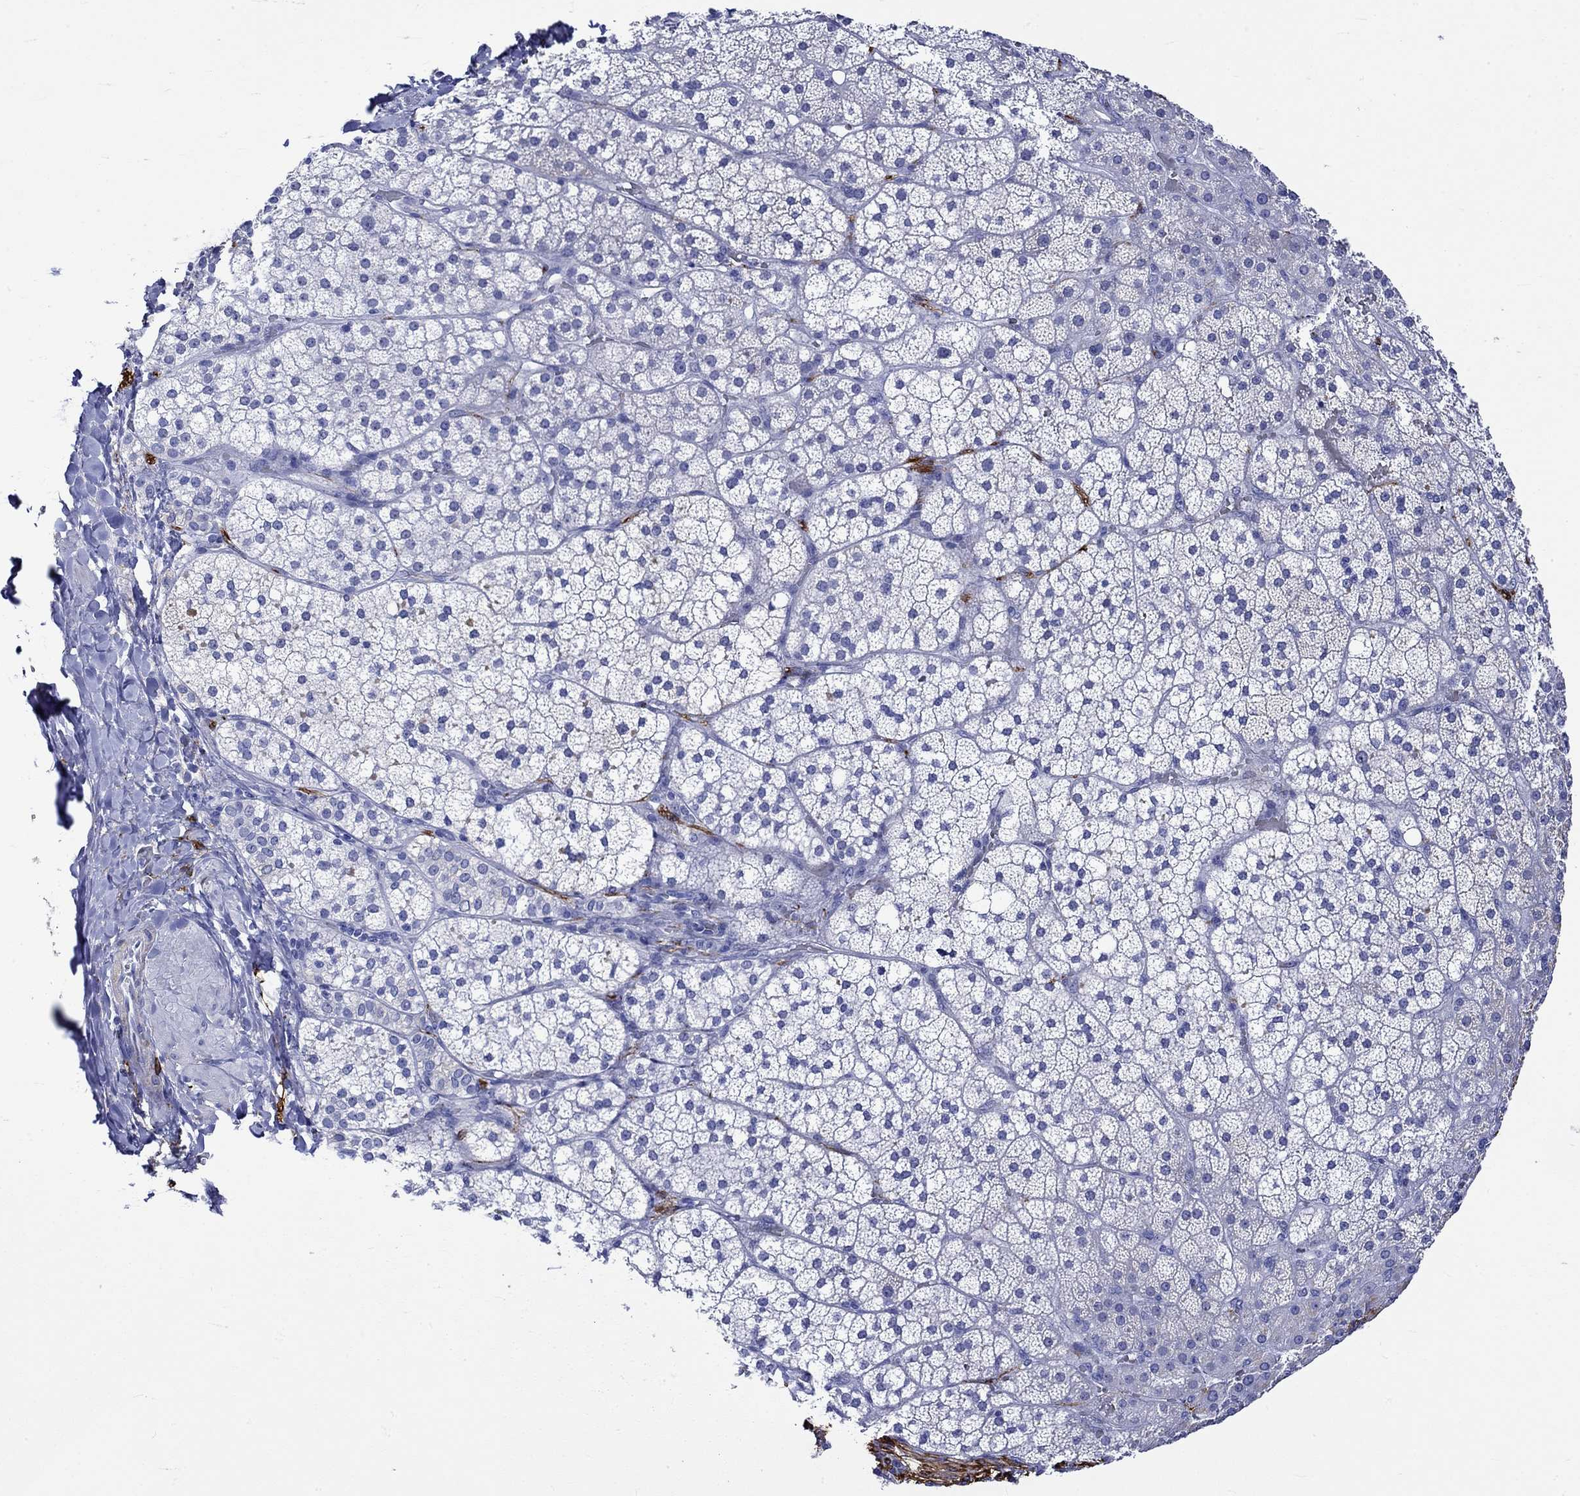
{"staining": {"intensity": "negative", "quantity": "none", "location": "none"}, "tissue": "adrenal gland", "cell_type": "Glandular cells", "image_type": "normal", "snomed": [{"axis": "morphology", "description": "Normal tissue, NOS"}, {"axis": "topography", "description": "Adrenal gland"}], "caption": "Protein analysis of benign adrenal gland displays no significant expression in glandular cells.", "gene": "CRYAB", "patient": {"sex": "male", "age": 53}}